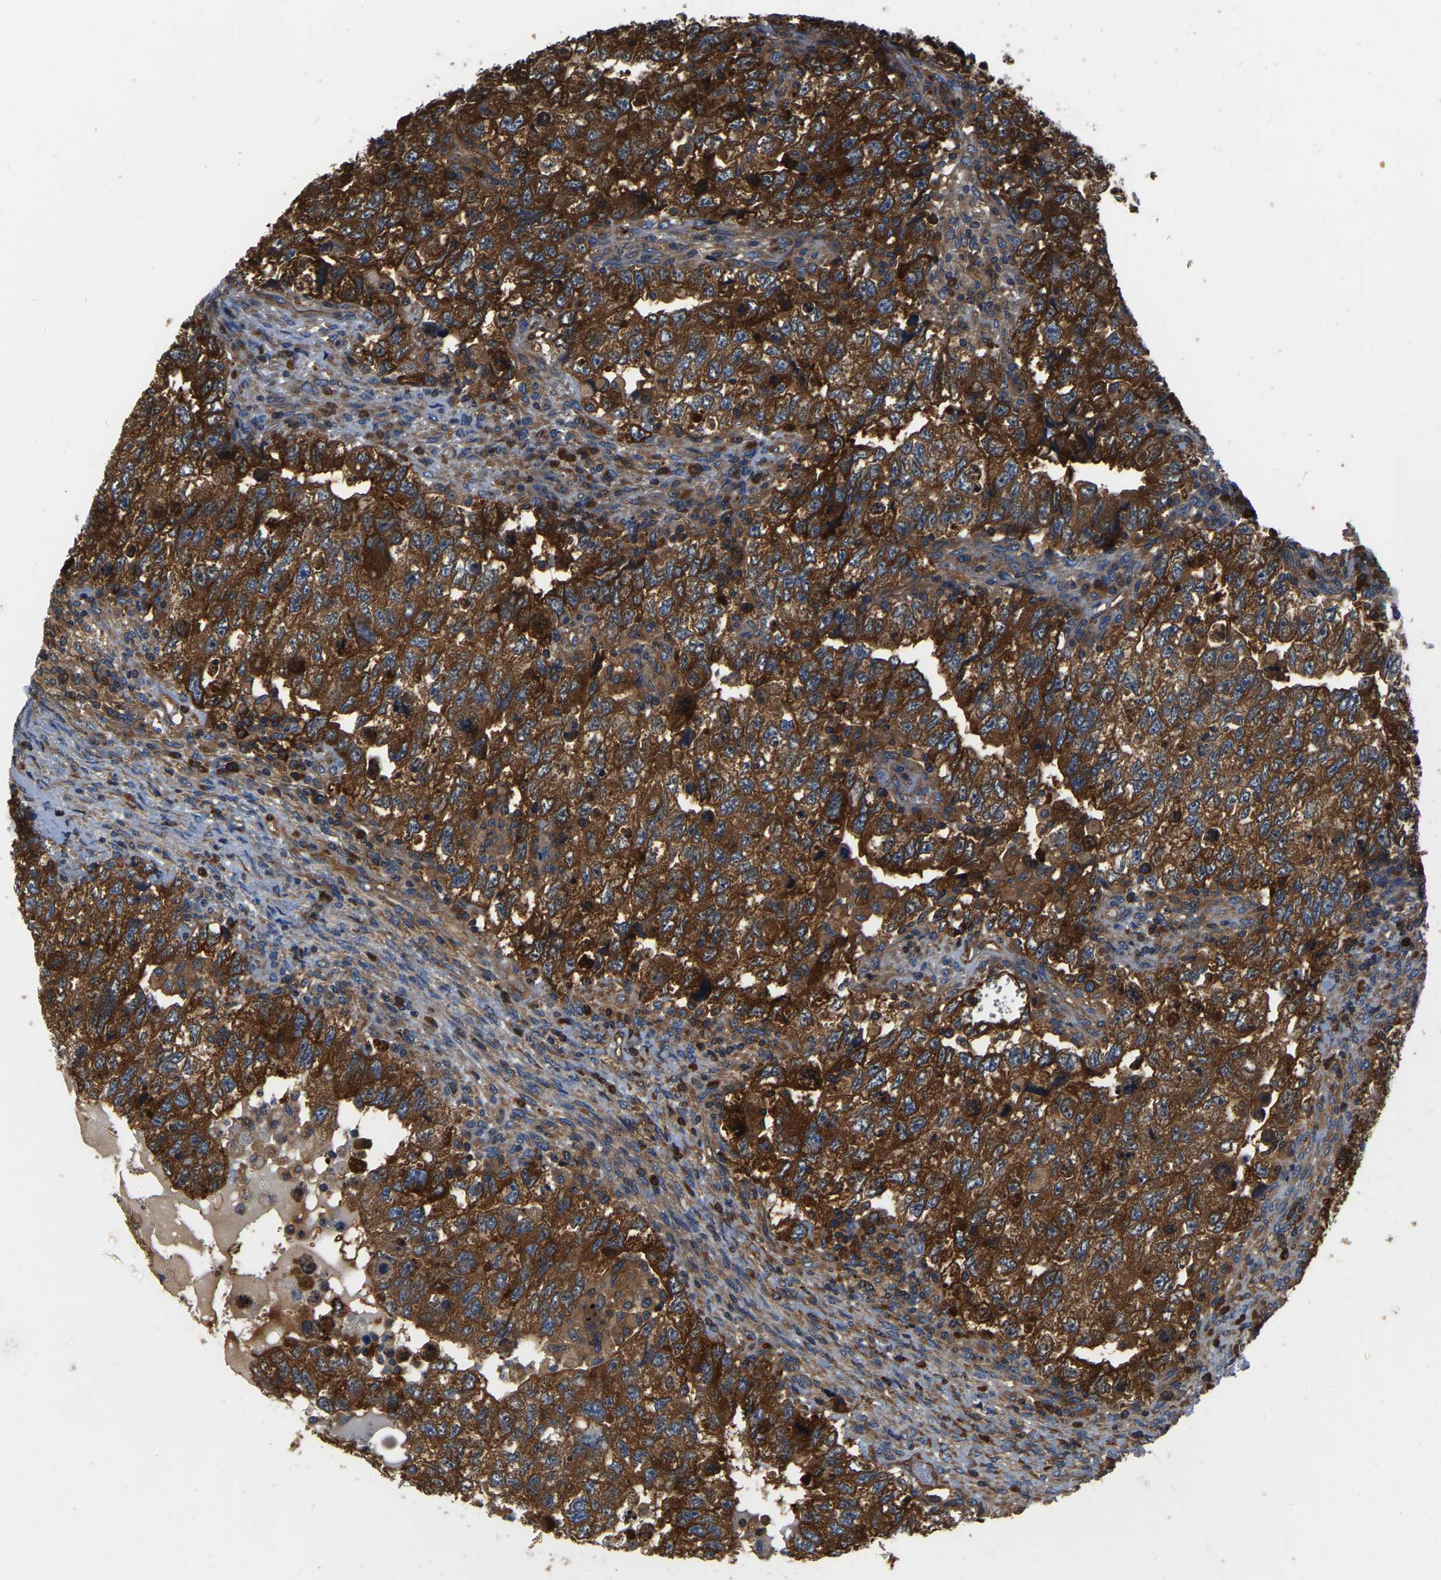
{"staining": {"intensity": "strong", "quantity": ">75%", "location": "cytoplasmic/membranous"}, "tissue": "testis cancer", "cell_type": "Tumor cells", "image_type": "cancer", "snomed": [{"axis": "morphology", "description": "Carcinoma, Embryonal, NOS"}, {"axis": "topography", "description": "Testis"}], "caption": "Human testis embryonal carcinoma stained with a brown dye displays strong cytoplasmic/membranous positive staining in approximately >75% of tumor cells.", "gene": "GARS1", "patient": {"sex": "male", "age": 36}}